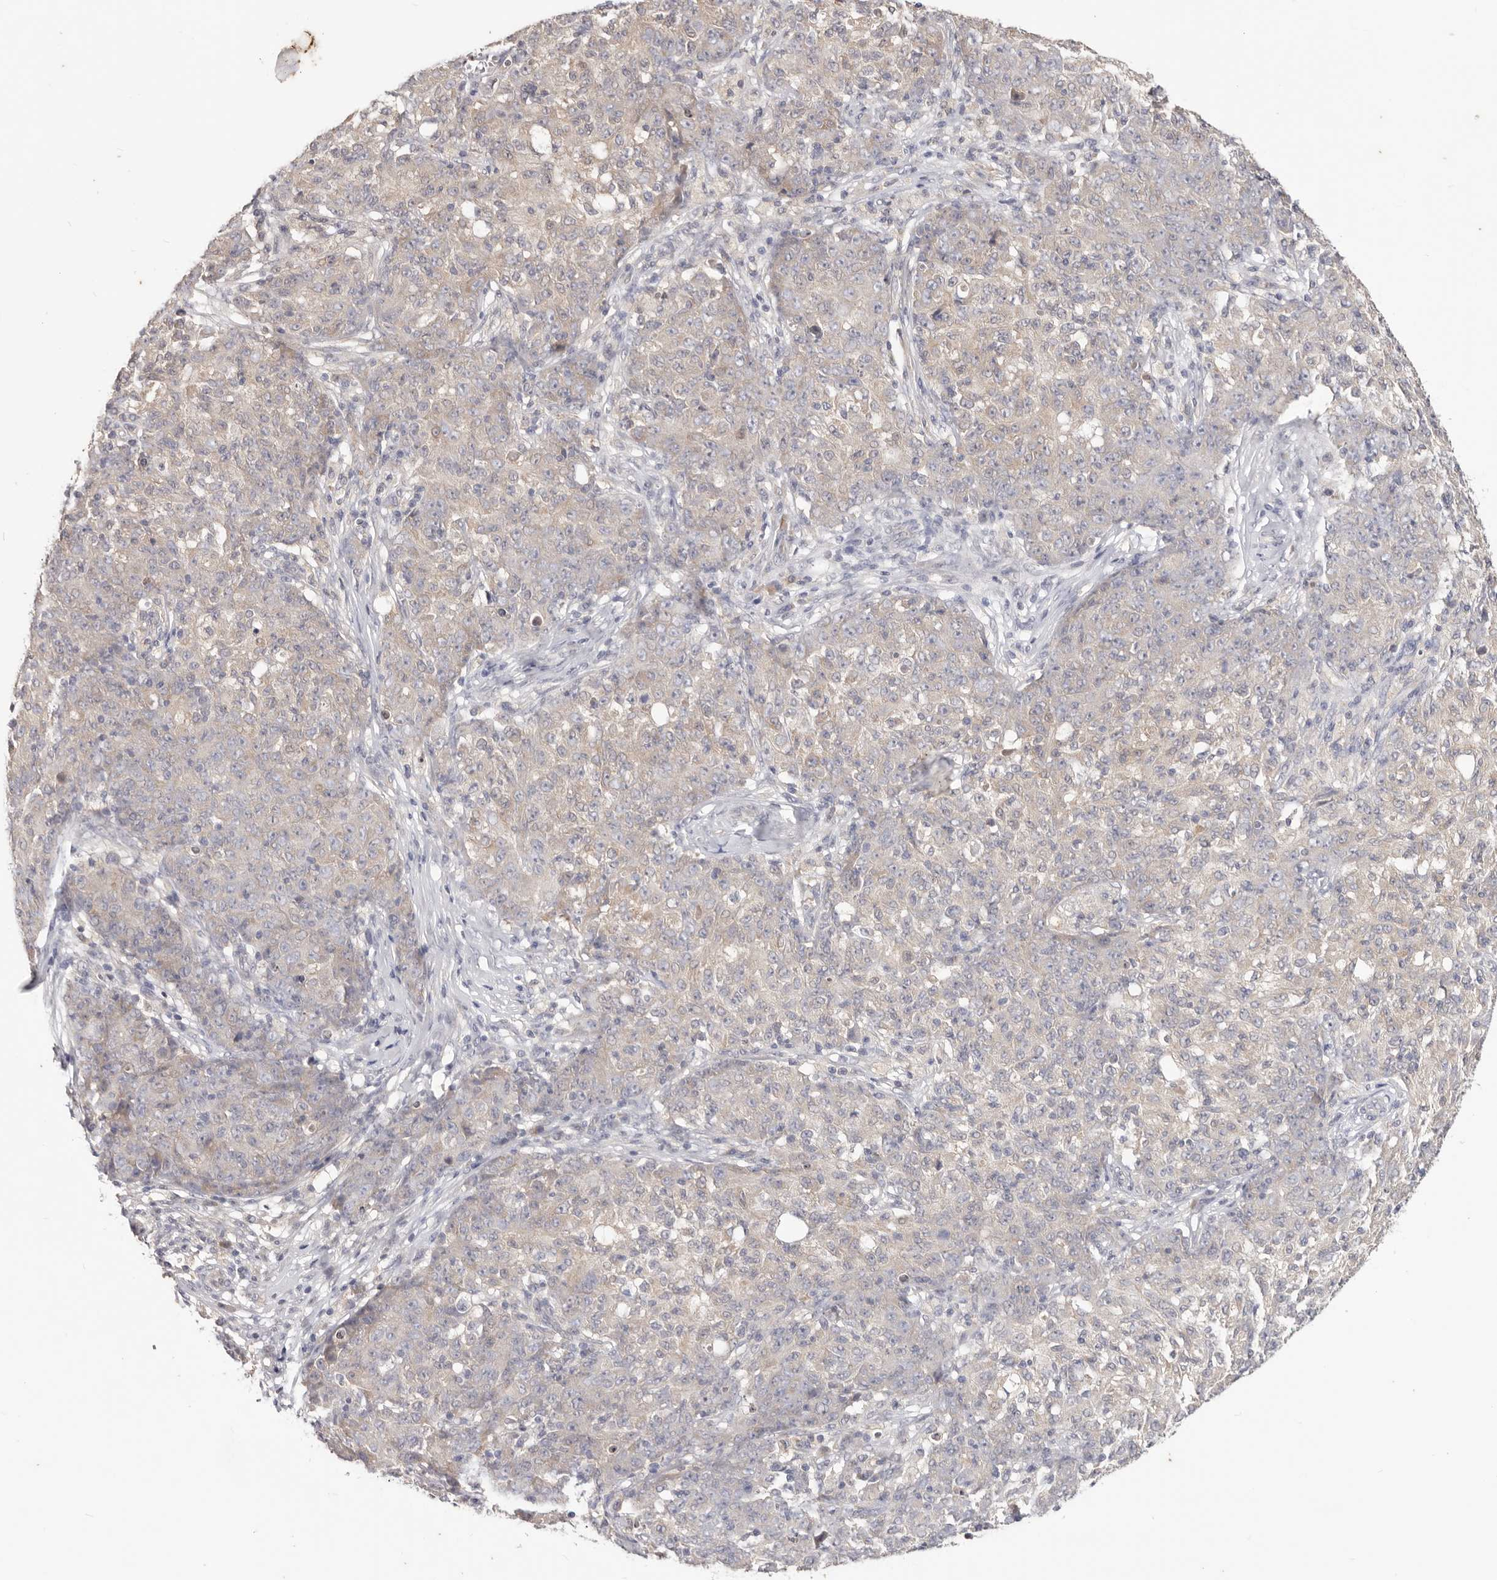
{"staining": {"intensity": "weak", "quantity": "<25%", "location": "cytoplasmic/membranous"}, "tissue": "ovarian cancer", "cell_type": "Tumor cells", "image_type": "cancer", "snomed": [{"axis": "morphology", "description": "Carcinoma, endometroid"}, {"axis": "topography", "description": "Ovary"}], "caption": "Tumor cells are negative for protein expression in human ovarian endometroid carcinoma. (DAB IHC with hematoxylin counter stain).", "gene": "WDR77", "patient": {"sex": "female", "age": 42}}